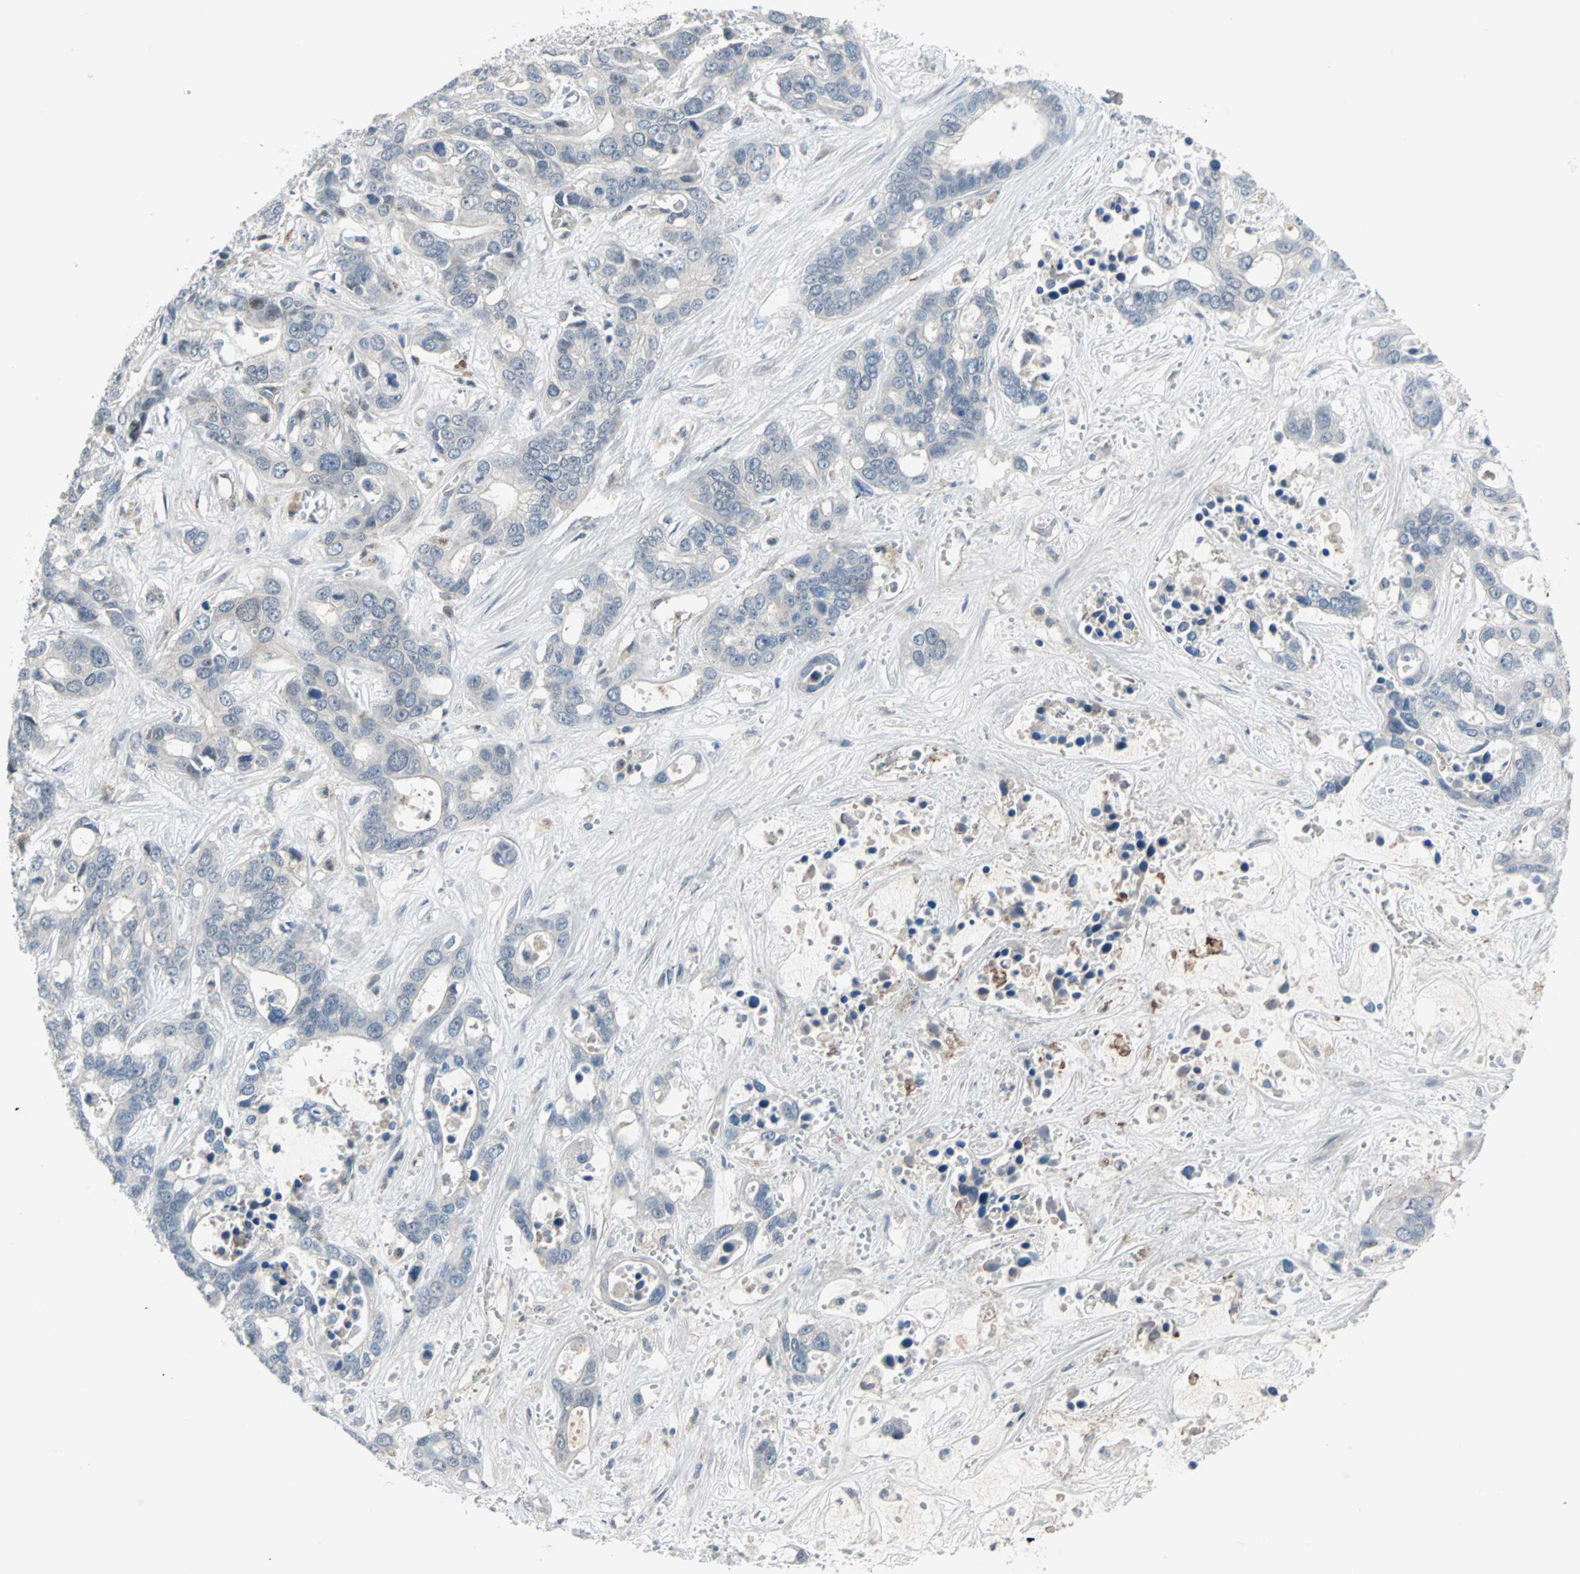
{"staining": {"intensity": "negative", "quantity": "none", "location": "none"}, "tissue": "liver cancer", "cell_type": "Tumor cells", "image_type": "cancer", "snomed": [{"axis": "morphology", "description": "Cholangiocarcinoma"}, {"axis": "topography", "description": "Liver"}], "caption": "Human liver cancer stained for a protein using immunohistochemistry displays no staining in tumor cells.", "gene": "CASP3", "patient": {"sex": "female", "age": 65}}